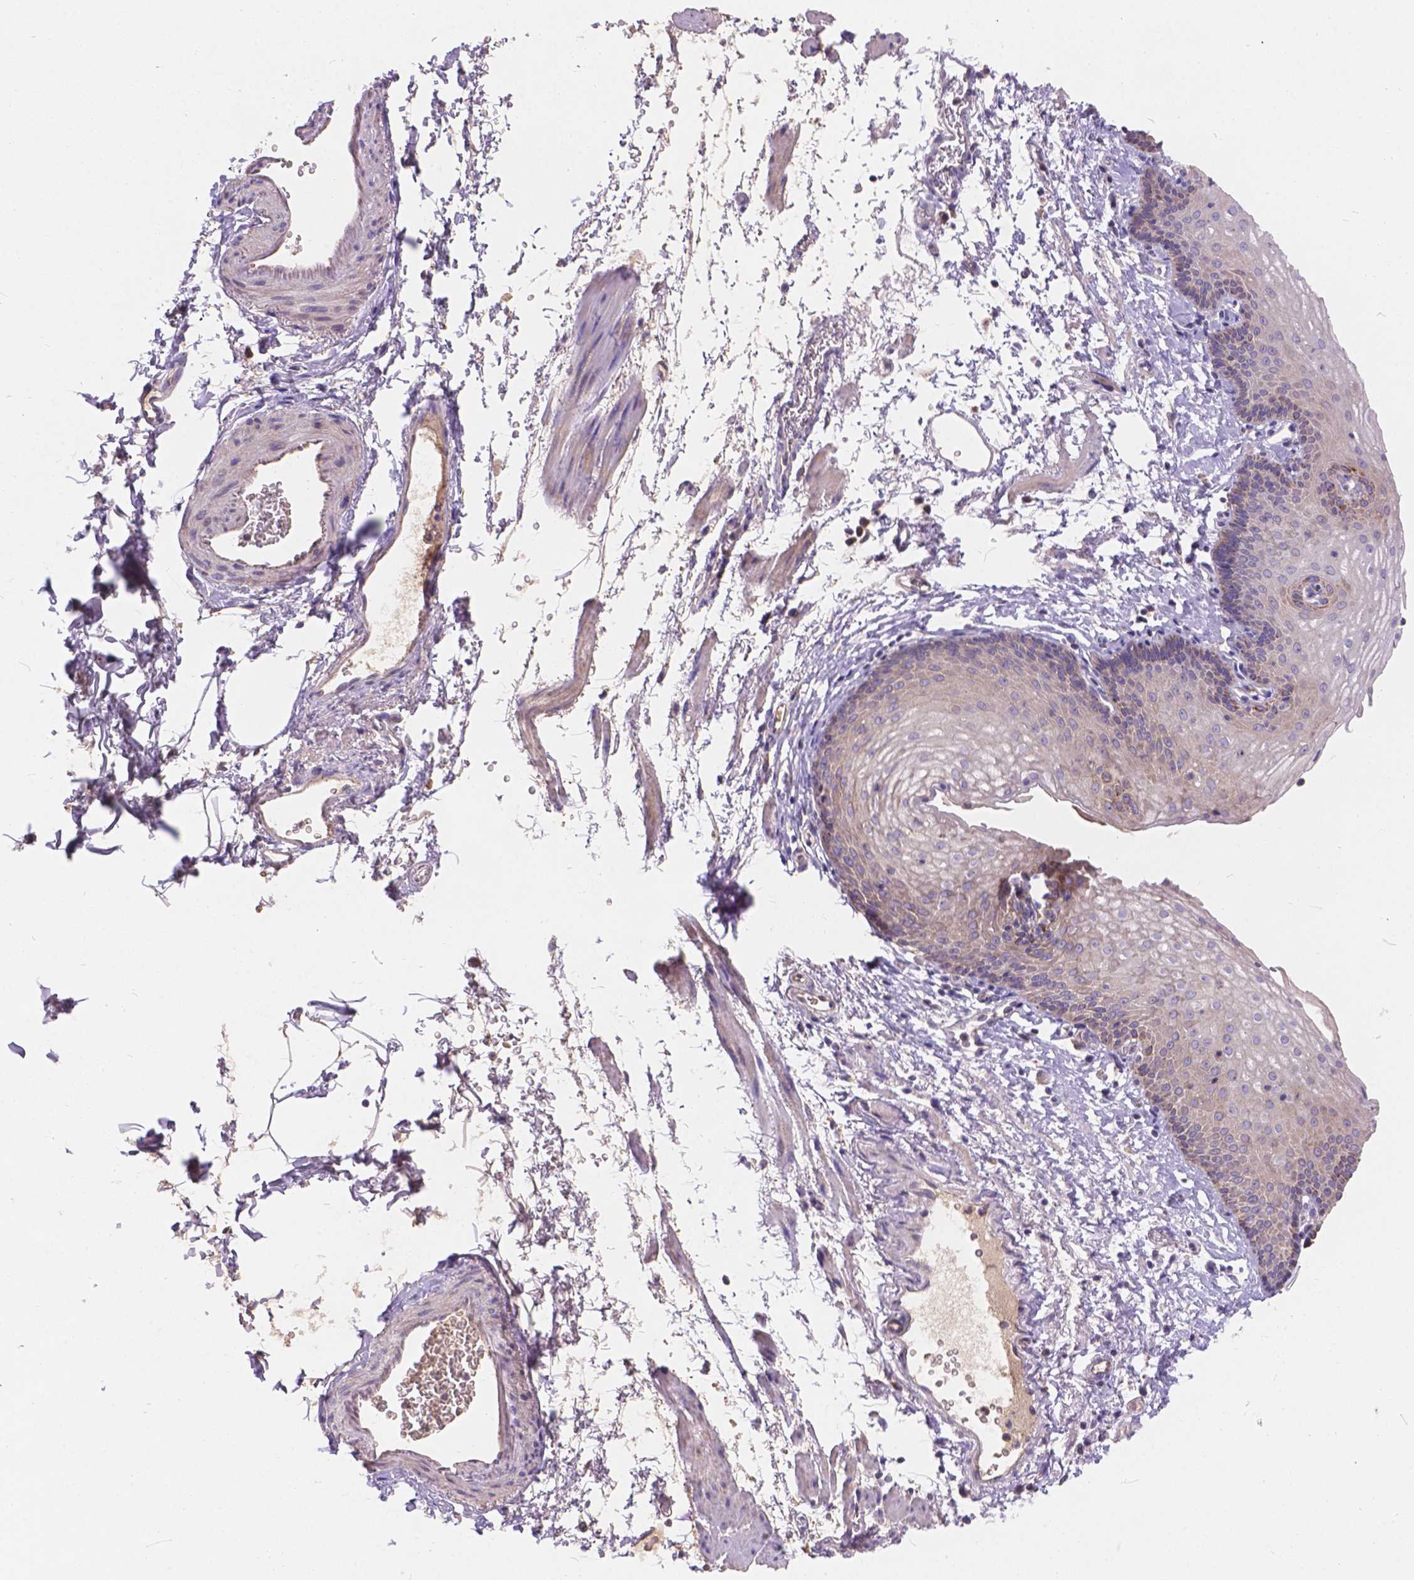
{"staining": {"intensity": "strong", "quantity": "<25%", "location": "cytoplasmic/membranous"}, "tissue": "esophagus", "cell_type": "Squamous epithelial cells", "image_type": "normal", "snomed": [{"axis": "morphology", "description": "Normal tissue, NOS"}, {"axis": "topography", "description": "Esophagus"}], "caption": "Normal esophagus shows strong cytoplasmic/membranous positivity in approximately <25% of squamous epithelial cells, visualized by immunohistochemistry. The staining was performed using DAB, with brown indicating positive protein expression. Nuclei are stained blue with hematoxylin.", "gene": "CDK10", "patient": {"sex": "female", "age": 64}}